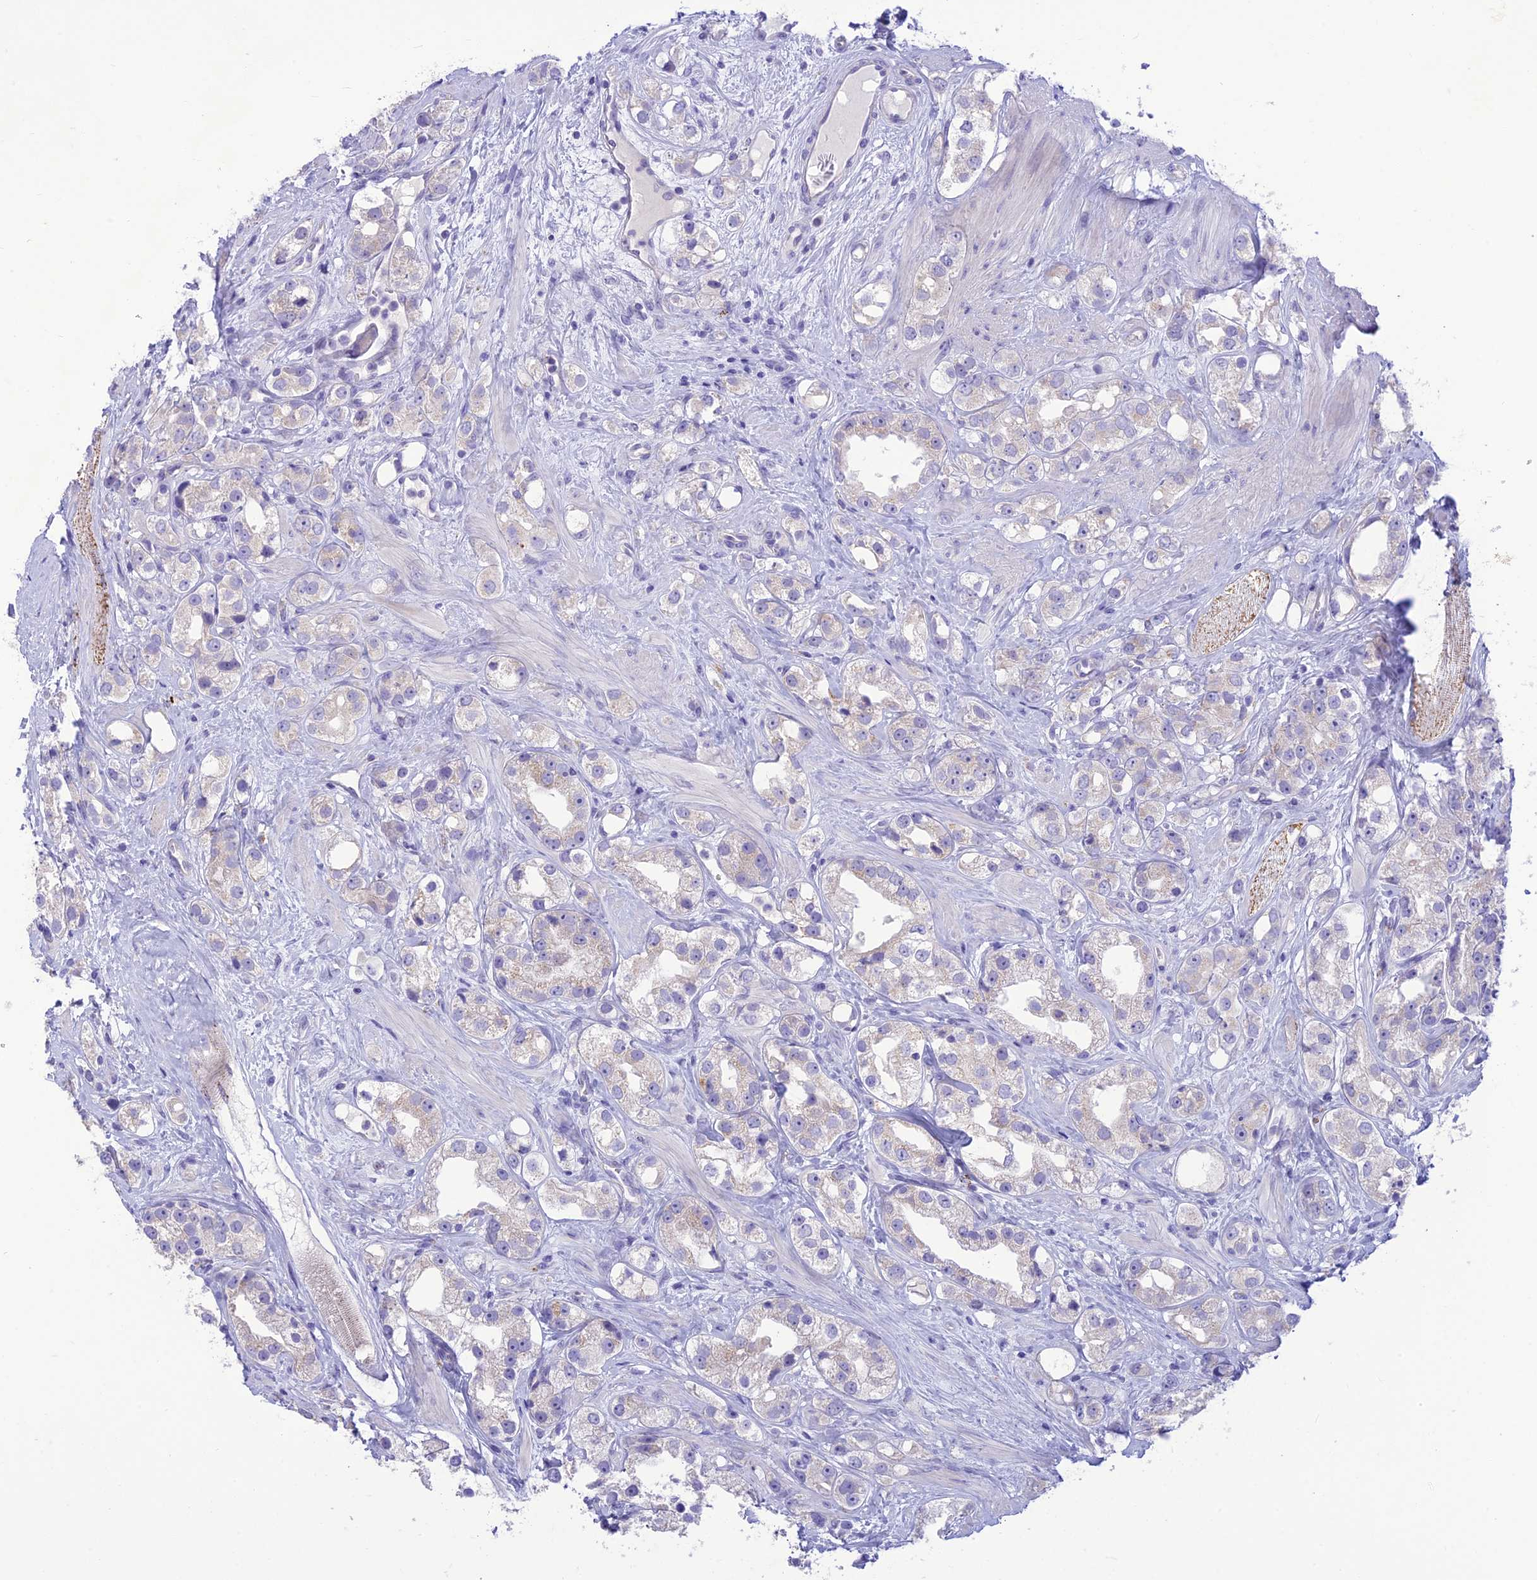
{"staining": {"intensity": "negative", "quantity": "none", "location": "none"}, "tissue": "prostate cancer", "cell_type": "Tumor cells", "image_type": "cancer", "snomed": [{"axis": "morphology", "description": "Adenocarcinoma, NOS"}, {"axis": "topography", "description": "Prostate"}], "caption": "IHC of human adenocarcinoma (prostate) exhibits no staining in tumor cells.", "gene": "DHDH", "patient": {"sex": "male", "age": 79}}